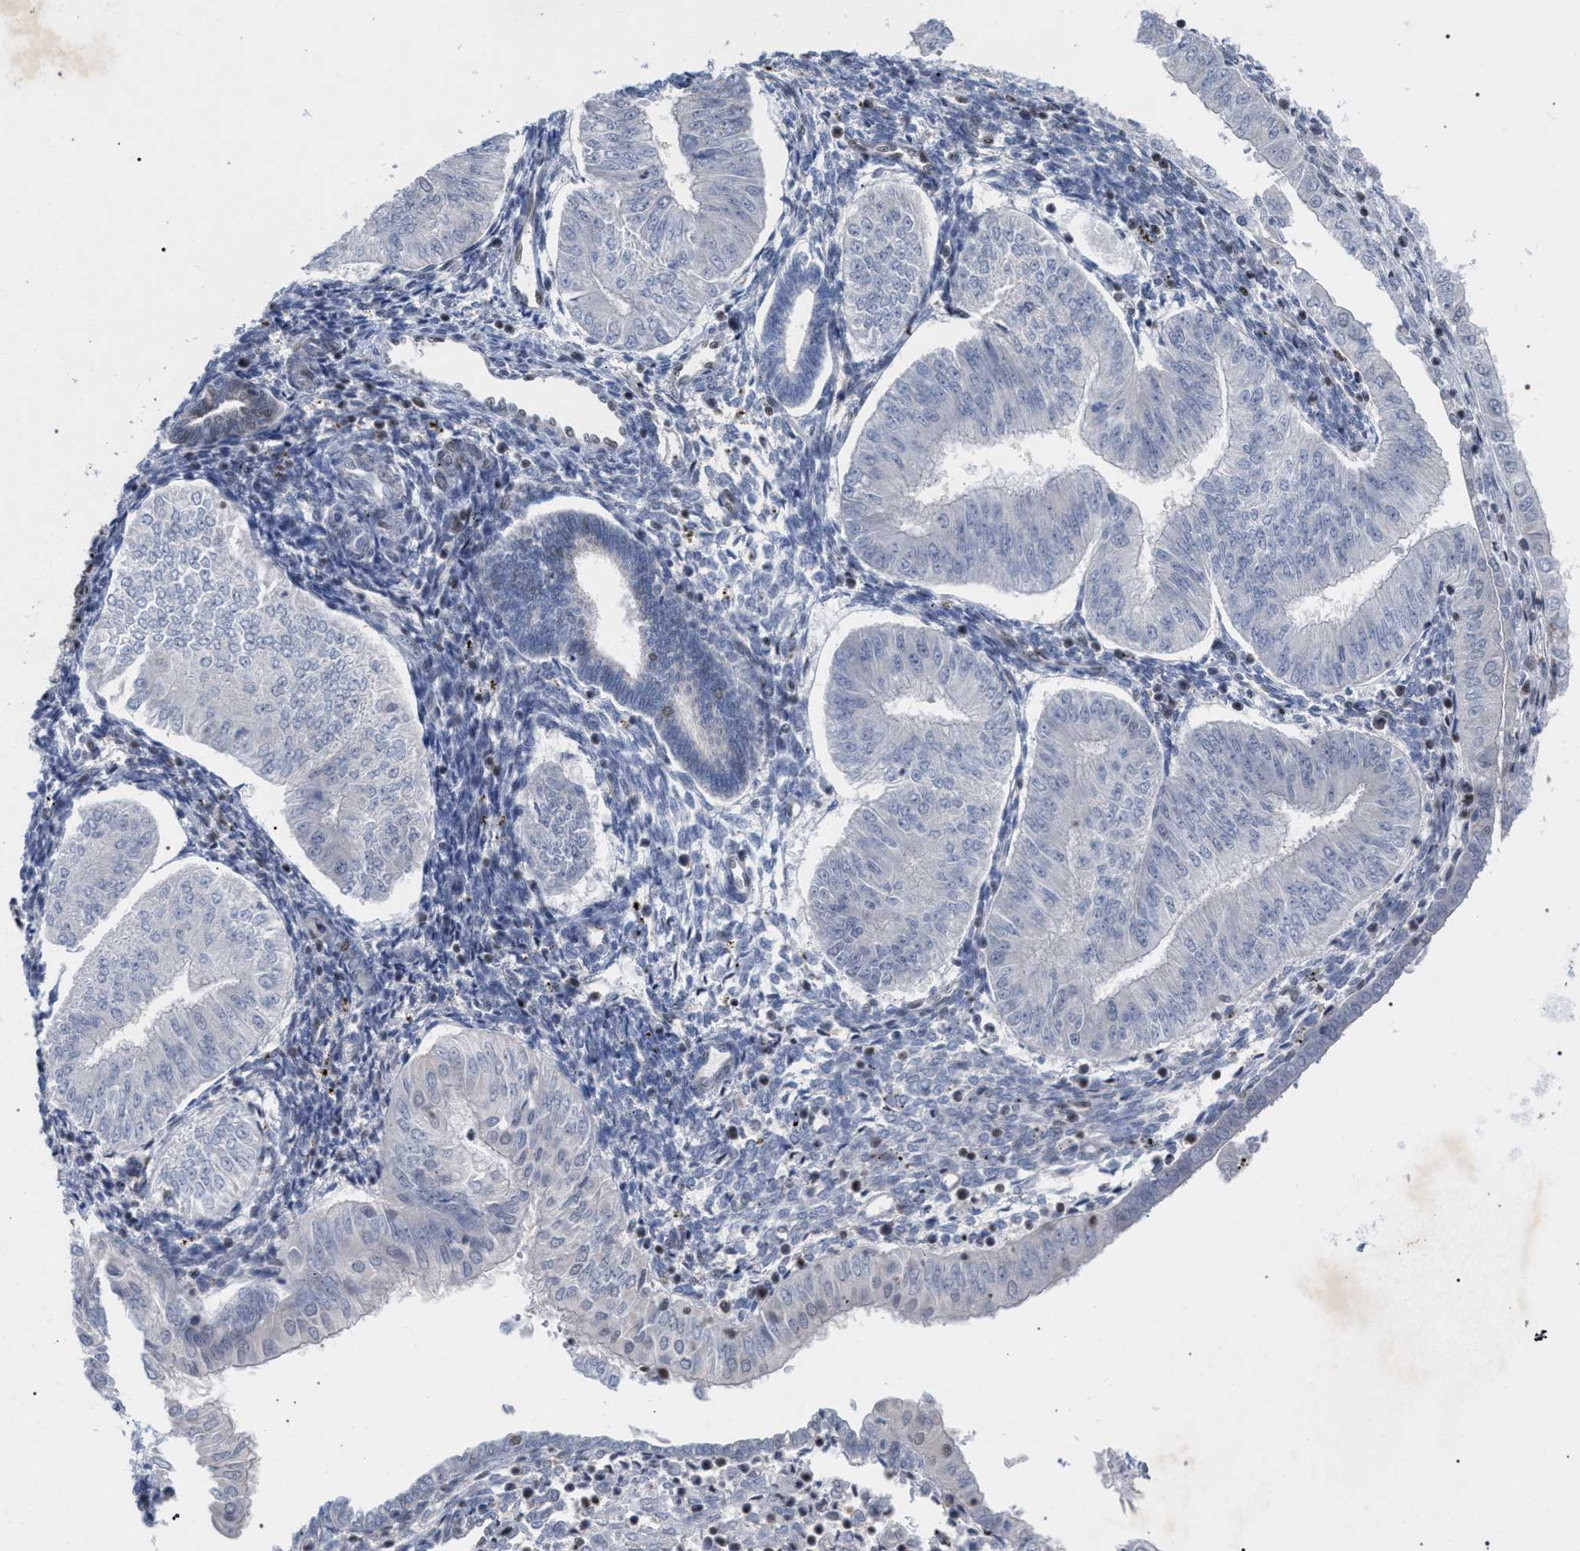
{"staining": {"intensity": "negative", "quantity": "none", "location": "none"}, "tissue": "endometrial cancer", "cell_type": "Tumor cells", "image_type": "cancer", "snomed": [{"axis": "morphology", "description": "Normal tissue, NOS"}, {"axis": "morphology", "description": "Adenocarcinoma, NOS"}, {"axis": "topography", "description": "Endometrium"}], "caption": "Immunohistochemistry (IHC) image of human endometrial adenocarcinoma stained for a protein (brown), which demonstrates no expression in tumor cells. (Stains: DAB (3,3'-diaminobenzidine) immunohistochemistry (IHC) with hematoxylin counter stain, Microscopy: brightfield microscopy at high magnification).", "gene": "SCAF4", "patient": {"sex": "female", "age": 53}}